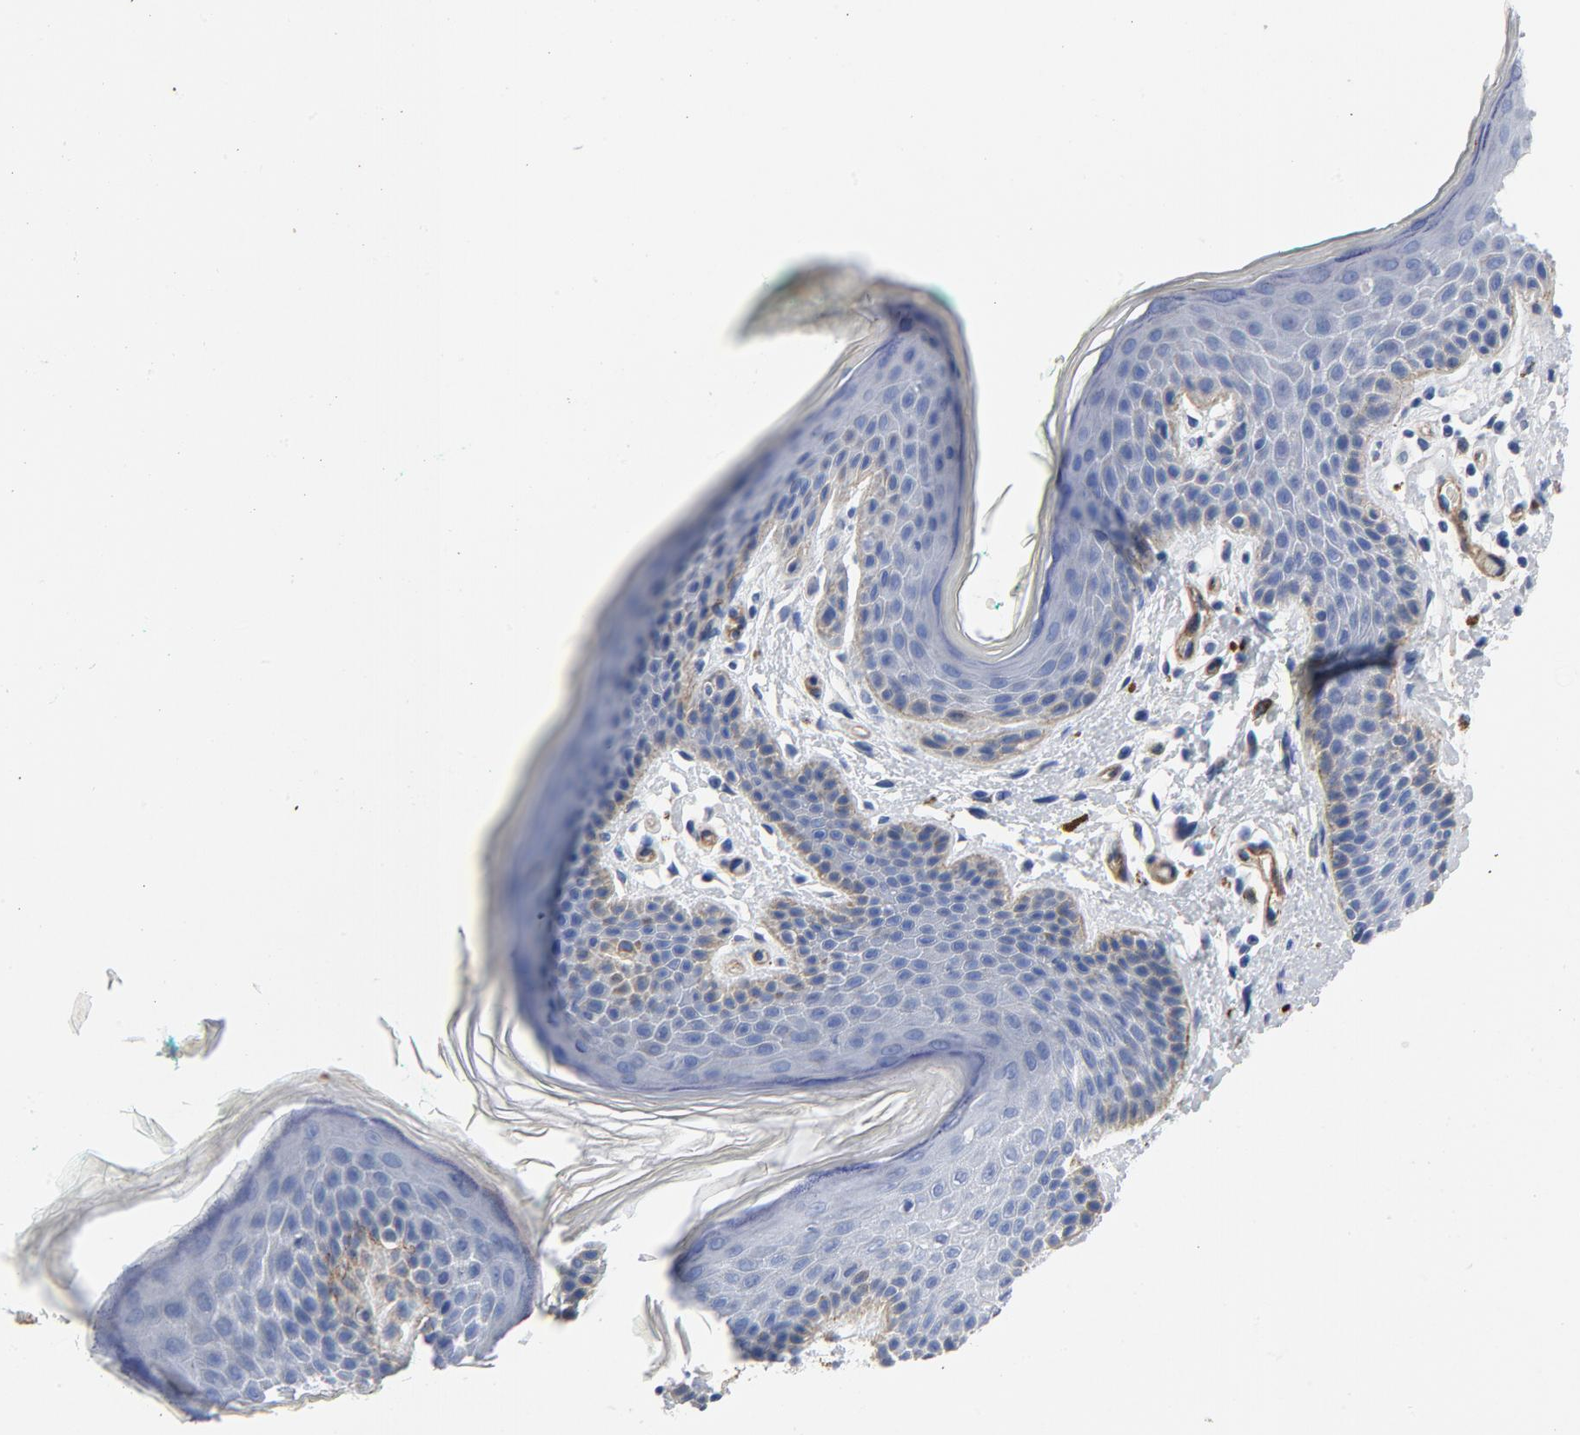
{"staining": {"intensity": "negative", "quantity": "none", "location": "none"}, "tissue": "skin", "cell_type": "Epidermal cells", "image_type": "normal", "snomed": [{"axis": "morphology", "description": "Normal tissue, NOS"}, {"axis": "topography", "description": "Anal"}], "caption": "DAB (3,3'-diaminobenzidine) immunohistochemical staining of normal skin shows no significant staining in epidermal cells. Brightfield microscopy of immunohistochemistry stained with DAB (brown) and hematoxylin (blue), captured at high magnification.", "gene": "LAMC1", "patient": {"sex": "male", "age": 74}}